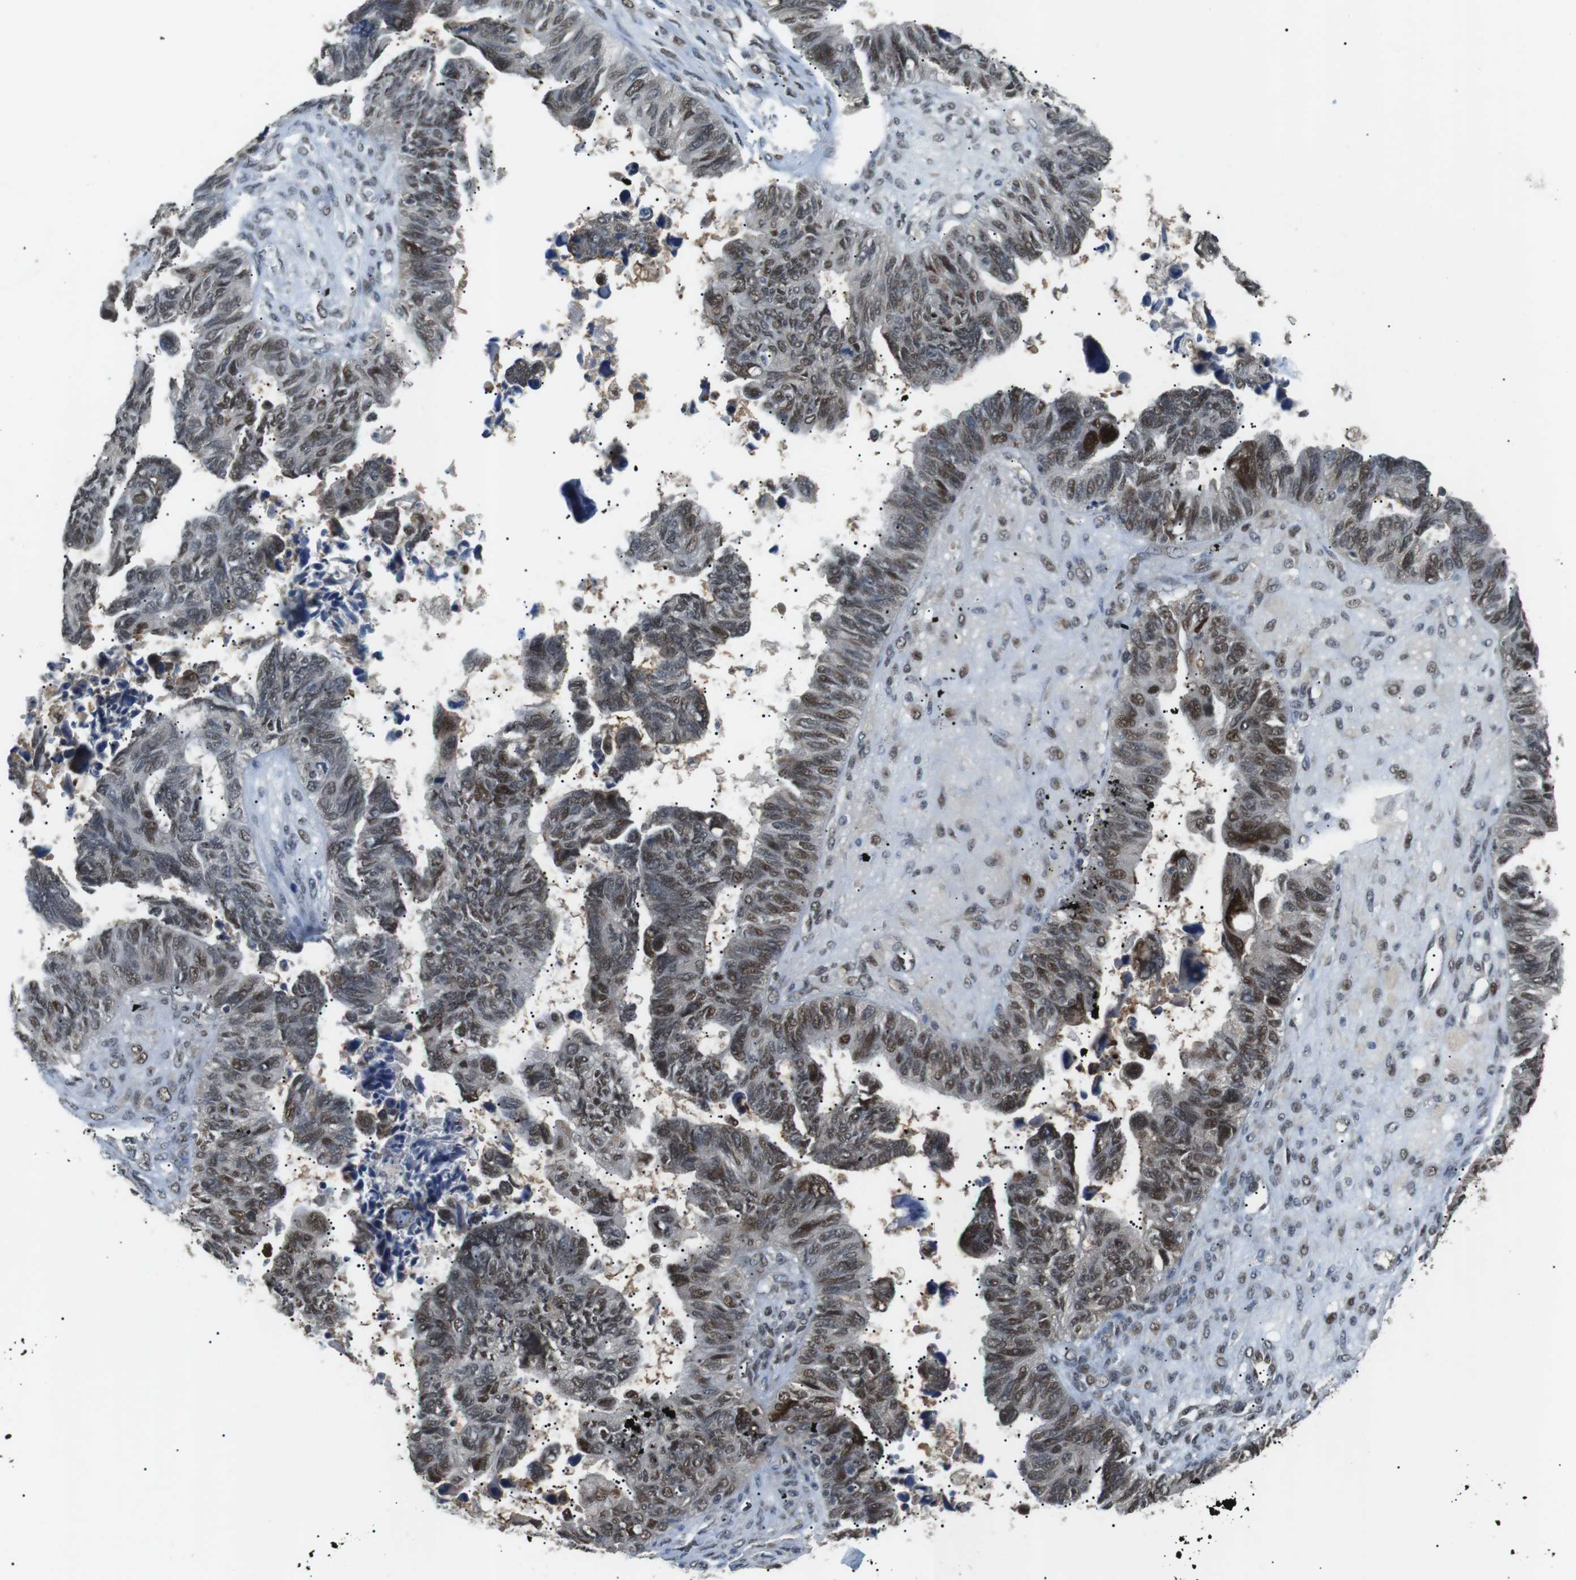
{"staining": {"intensity": "moderate", "quantity": ">75%", "location": "nuclear"}, "tissue": "ovarian cancer", "cell_type": "Tumor cells", "image_type": "cancer", "snomed": [{"axis": "morphology", "description": "Cystadenocarcinoma, serous, NOS"}, {"axis": "topography", "description": "Ovary"}], "caption": "Brown immunohistochemical staining in ovarian serous cystadenocarcinoma displays moderate nuclear positivity in approximately >75% of tumor cells.", "gene": "ORAI3", "patient": {"sex": "female", "age": 79}}